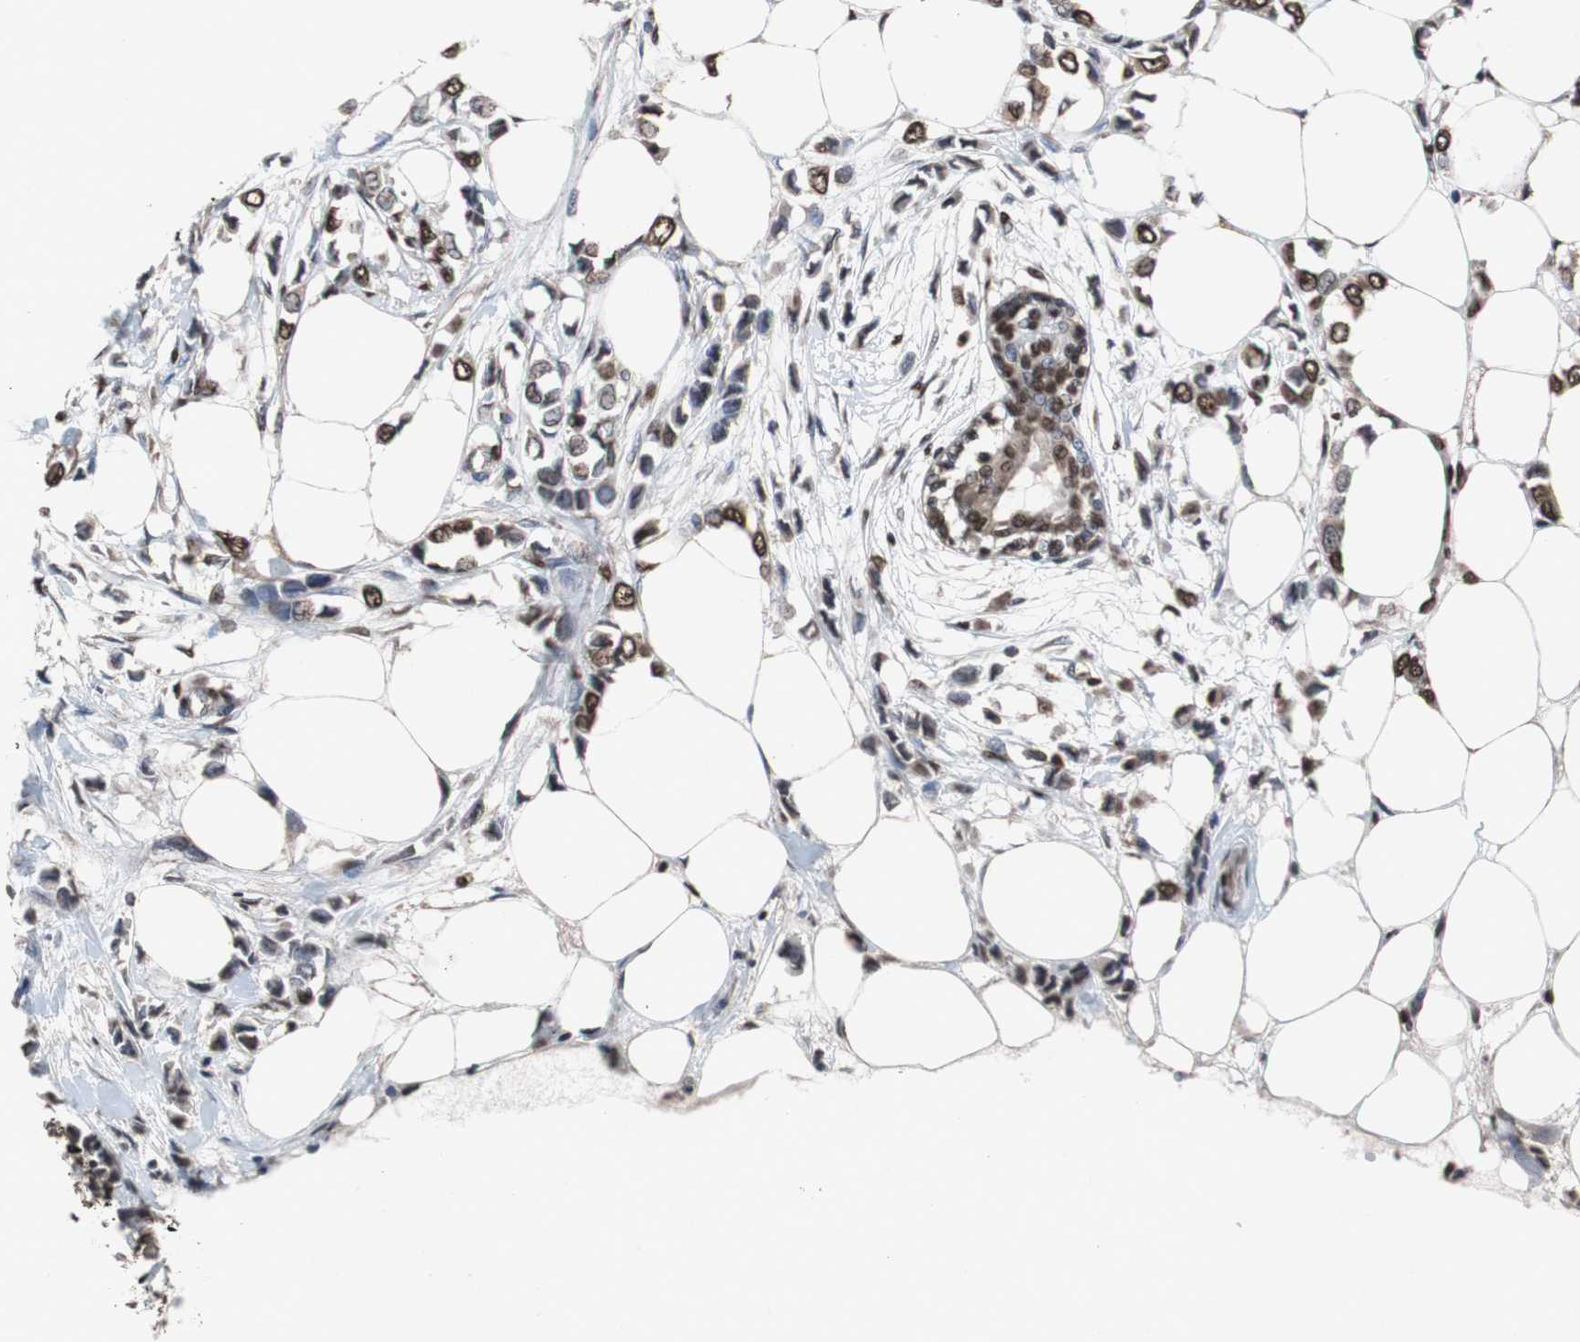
{"staining": {"intensity": "moderate", "quantity": ">75%", "location": "nuclear"}, "tissue": "breast cancer", "cell_type": "Tumor cells", "image_type": "cancer", "snomed": [{"axis": "morphology", "description": "Lobular carcinoma"}, {"axis": "topography", "description": "Breast"}], "caption": "This photomicrograph displays breast cancer stained with IHC to label a protein in brown. The nuclear of tumor cells show moderate positivity for the protein. Nuclei are counter-stained blue.", "gene": "MED27", "patient": {"sex": "female", "age": 51}}